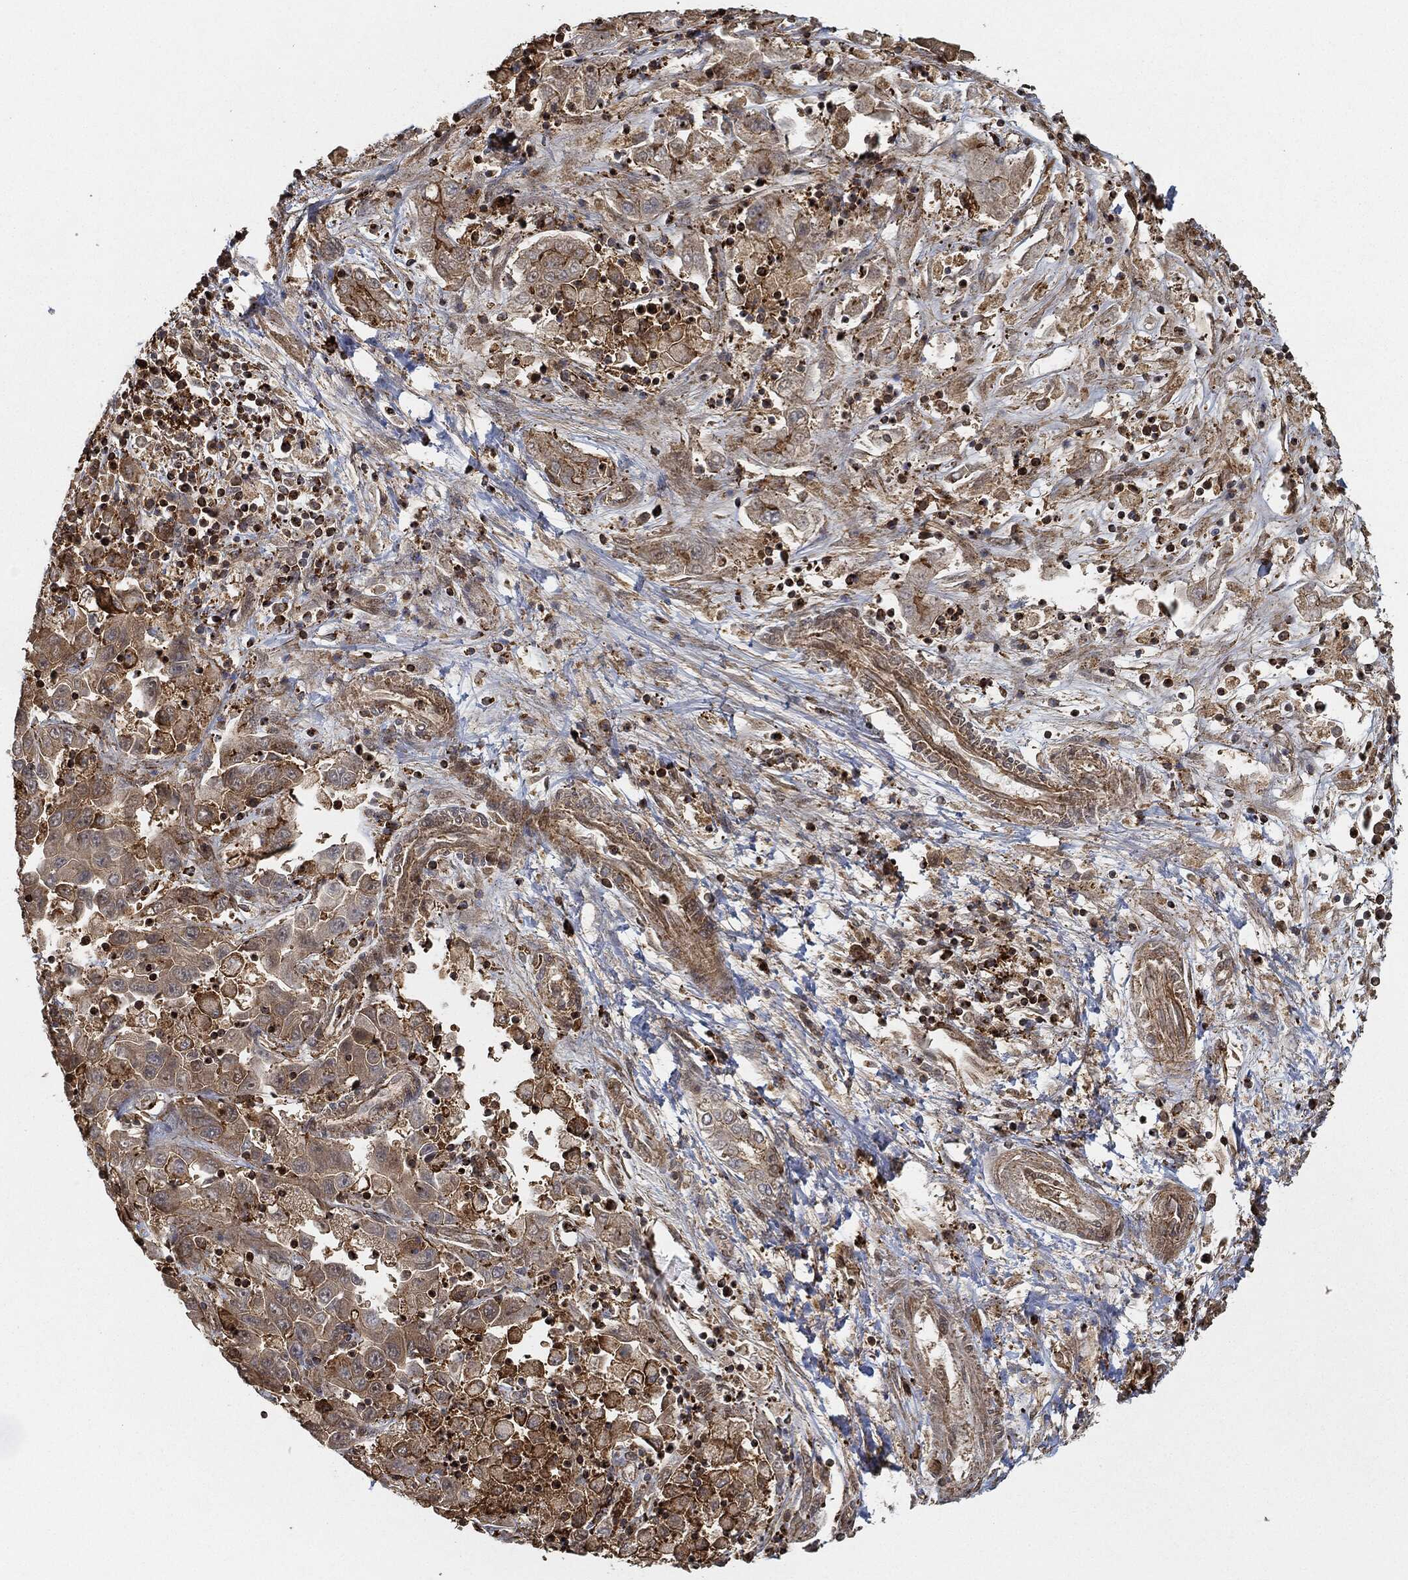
{"staining": {"intensity": "strong", "quantity": "<25%", "location": "cytoplasmic/membranous"}, "tissue": "liver cancer", "cell_type": "Tumor cells", "image_type": "cancer", "snomed": [{"axis": "morphology", "description": "Cholangiocarcinoma"}, {"axis": "topography", "description": "Liver"}], "caption": "Immunohistochemical staining of liver cancer (cholangiocarcinoma) exhibits medium levels of strong cytoplasmic/membranous expression in about <25% of tumor cells. The staining was performed using DAB (3,3'-diaminobenzidine), with brown indicating positive protein expression. Nuclei are stained blue with hematoxylin.", "gene": "TPT1", "patient": {"sex": "female", "age": 52}}